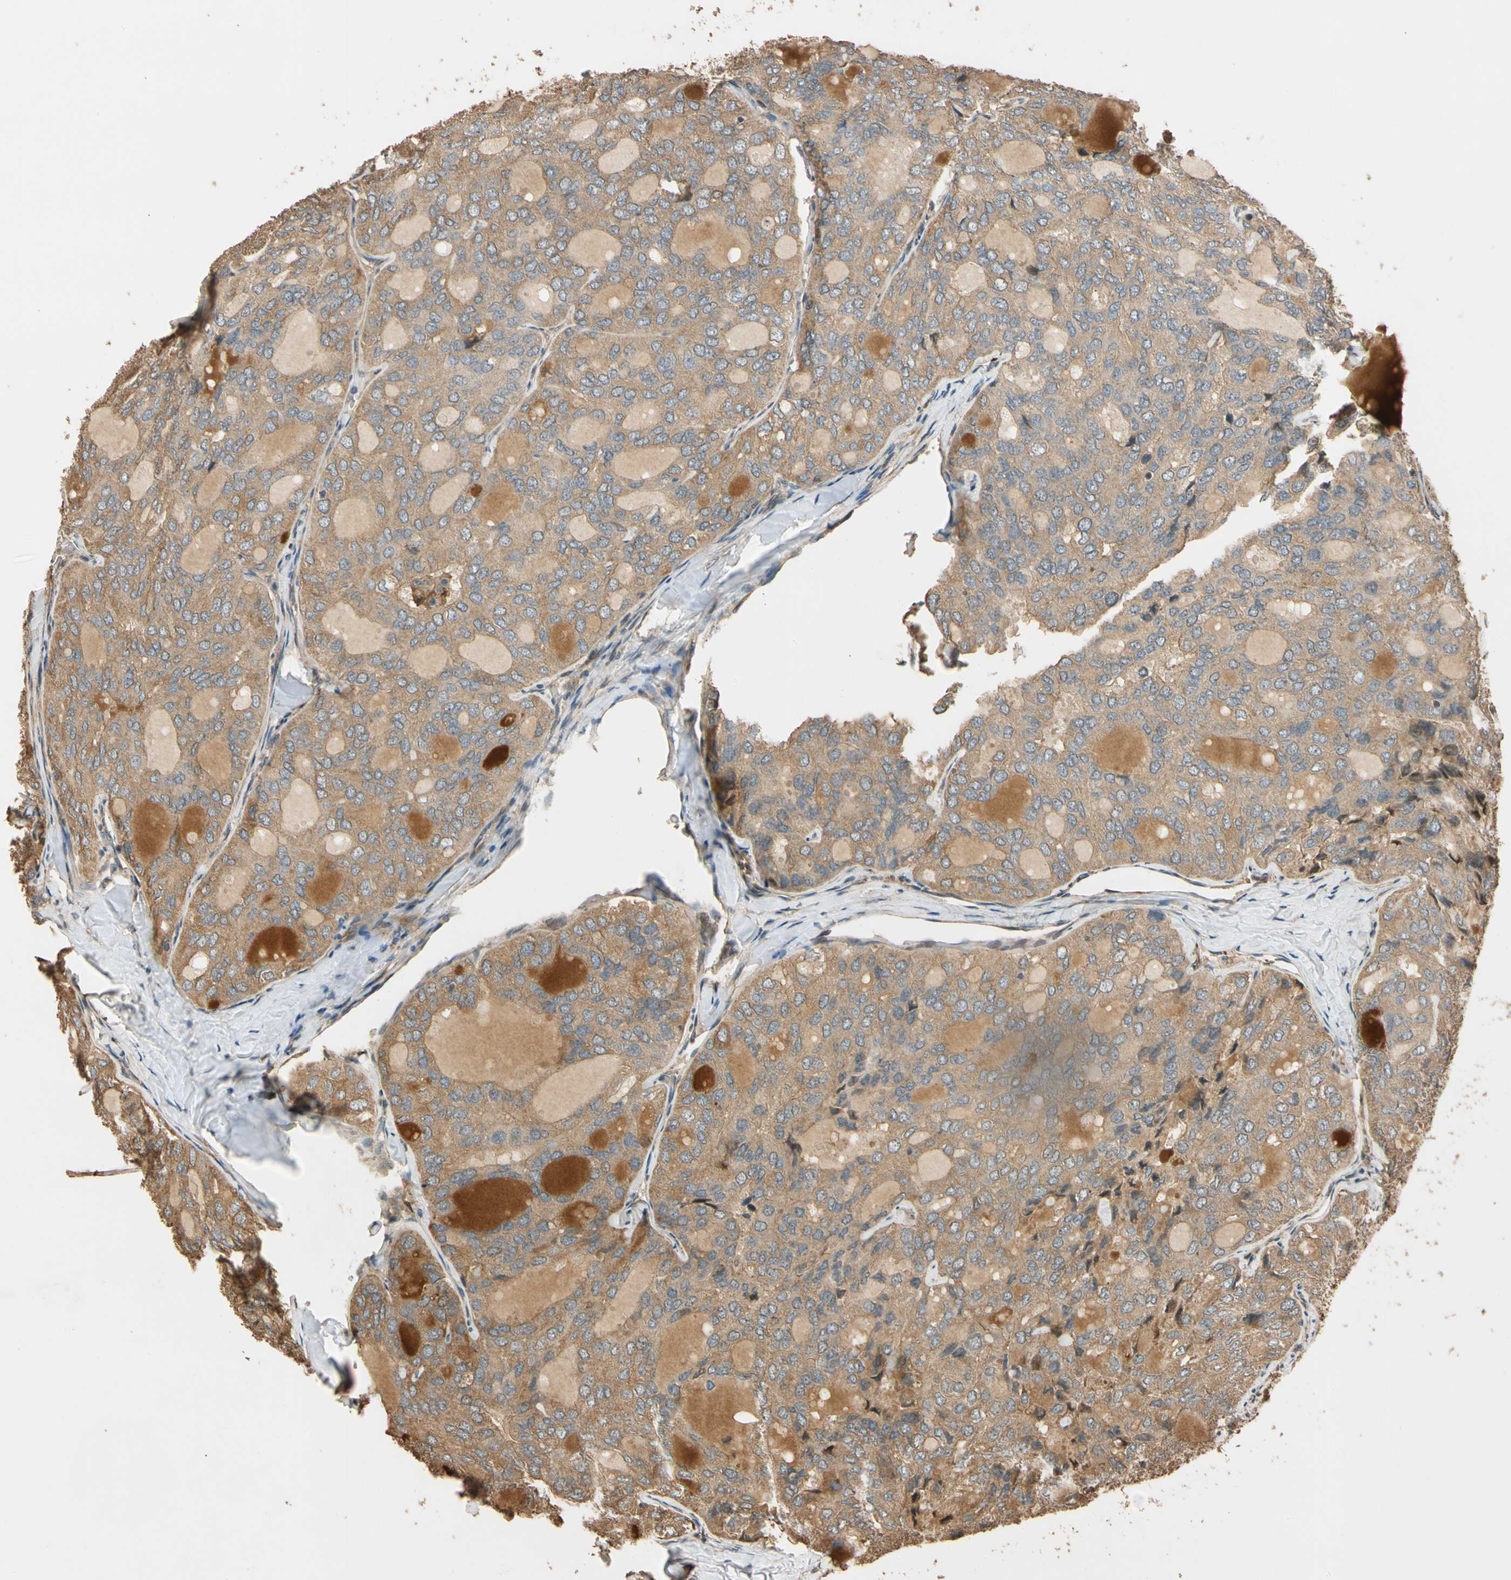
{"staining": {"intensity": "moderate", "quantity": ">75%", "location": "cytoplasmic/membranous"}, "tissue": "thyroid cancer", "cell_type": "Tumor cells", "image_type": "cancer", "snomed": [{"axis": "morphology", "description": "Follicular adenoma carcinoma, NOS"}, {"axis": "topography", "description": "Thyroid gland"}], "caption": "Immunohistochemical staining of human thyroid cancer (follicular adenoma carcinoma) demonstrates medium levels of moderate cytoplasmic/membranous protein staining in about >75% of tumor cells.", "gene": "MGRN1", "patient": {"sex": "male", "age": 75}}